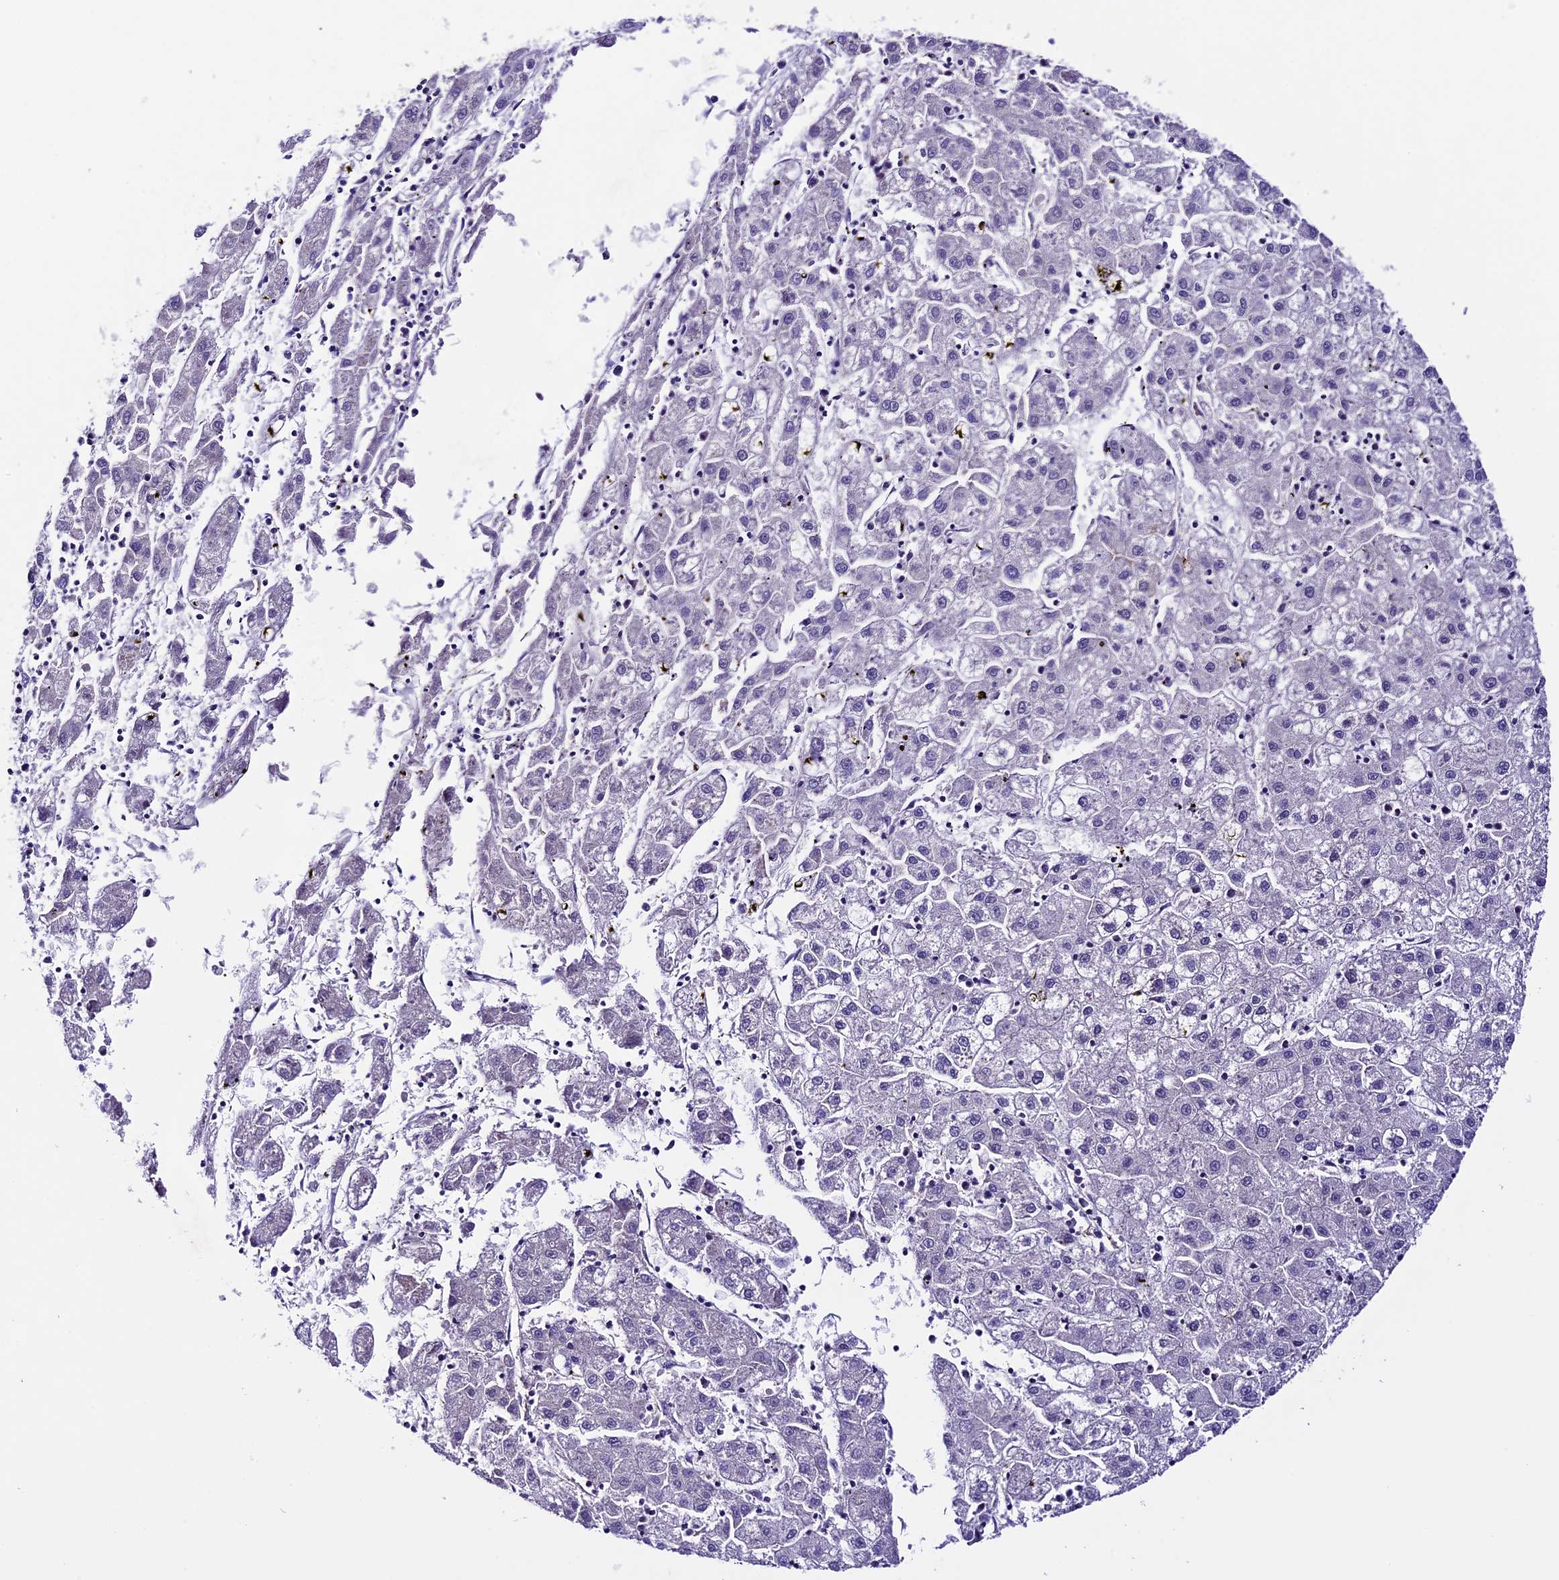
{"staining": {"intensity": "negative", "quantity": "none", "location": "none"}, "tissue": "liver cancer", "cell_type": "Tumor cells", "image_type": "cancer", "snomed": [{"axis": "morphology", "description": "Carcinoma, Hepatocellular, NOS"}, {"axis": "topography", "description": "Liver"}], "caption": "Hepatocellular carcinoma (liver) stained for a protein using immunohistochemistry (IHC) exhibits no expression tumor cells.", "gene": "XKR7", "patient": {"sex": "male", "age": 72}}